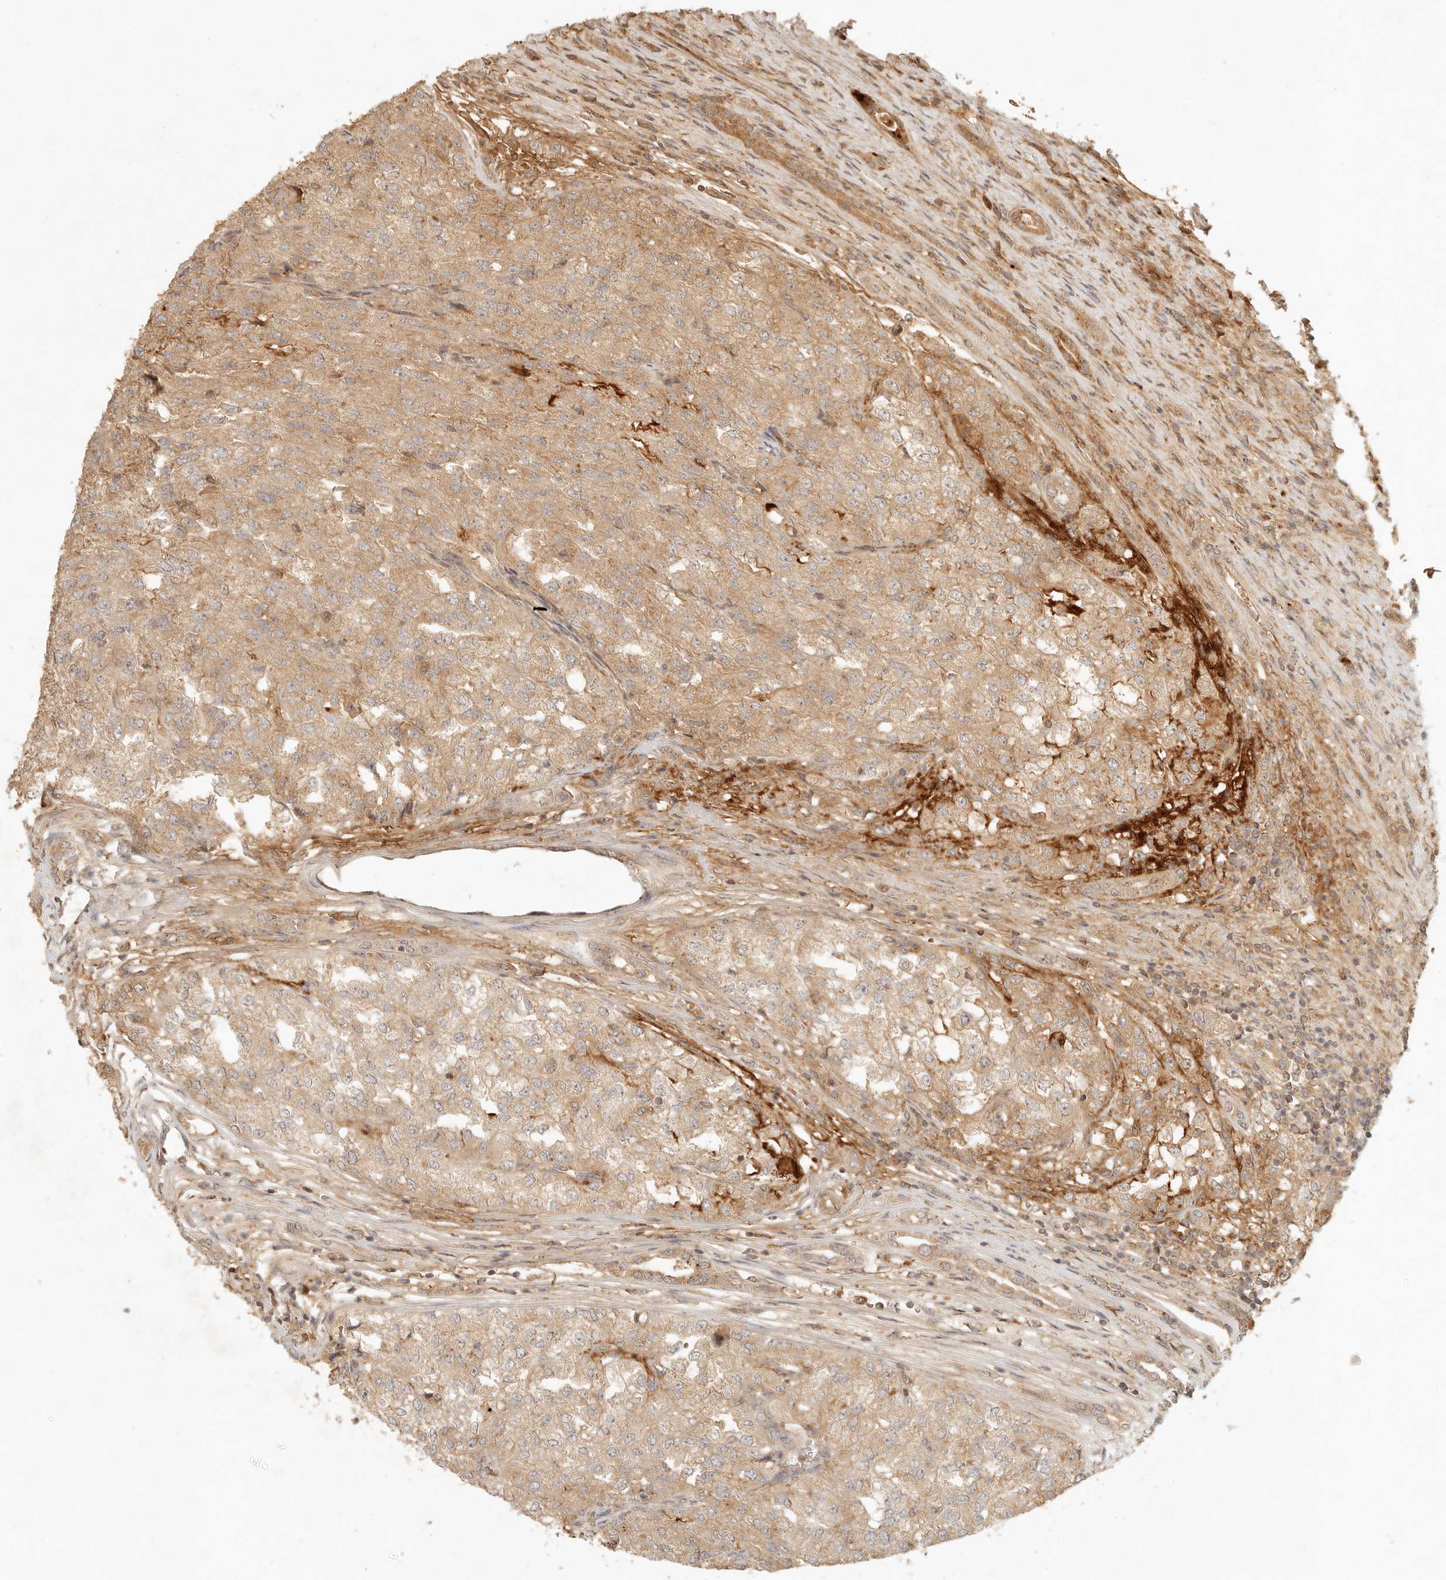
{"staining": {"intensity": "moderate", "quantity": ">75%", "location": "cytoplasmic/membranous"}, "tissue": "renal cancer", "cell_type": "Tumor cells", "image_type": "cancer", "snomed": [{"axis": "morphology", "description": "Adenocarcinoma, NOS"}, {"axis": "topography", "description": "Kidney"}], "caption": "Immunohistochemical staining of renal cancer (adenocarcinoma) shows moderate cytoplasmic/membranous protein staining in approximately >75% of tumor cells.", "gene": "ANKRD61", "patient": {"sex": "female", "age": 54}}